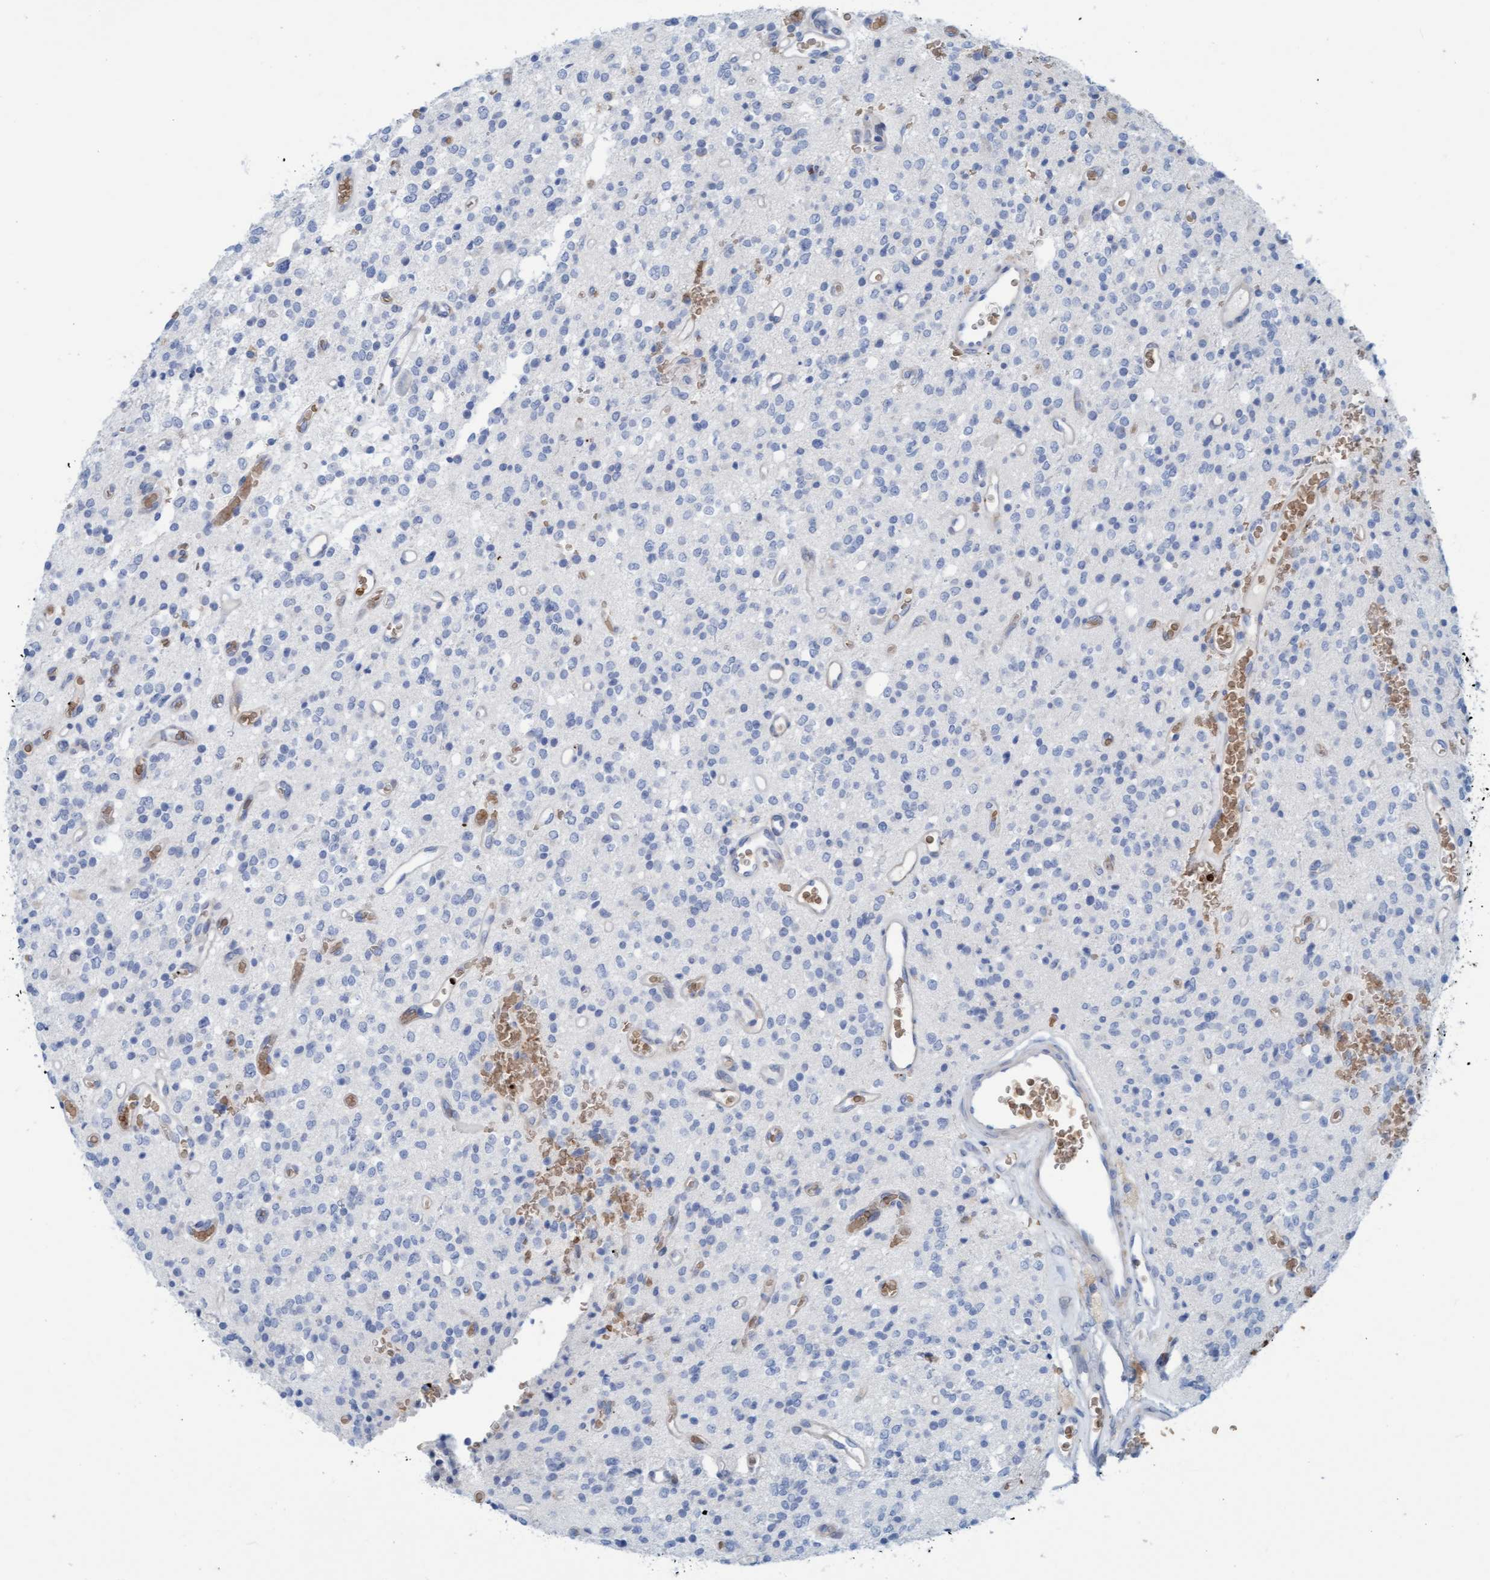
{"staining": {"intensity": "negative", "quantity": "none", "location": "none"}, "tissue": "glioma", "cell_type": "Tumor cells", "image_type": "cancer", "snomed": [{"axis": "morphology", "description": "Glioma, malignant, High grade"}, {"axis": "topography", "description": "Brain"}], "caption": "High power microscopy micrograph of an immunohistochemistry (IHC) micrograph of malignant glioma (high-grade), revealing no significant positivity in tumor cells. Brightfield microscopy of immunohistochemistry (IHC) stained with DAB (brown) and hematoxylin (blue), captured at high magnification.", "gene": "P2RX5", "patient": {"sex": "male", "age": 34}}